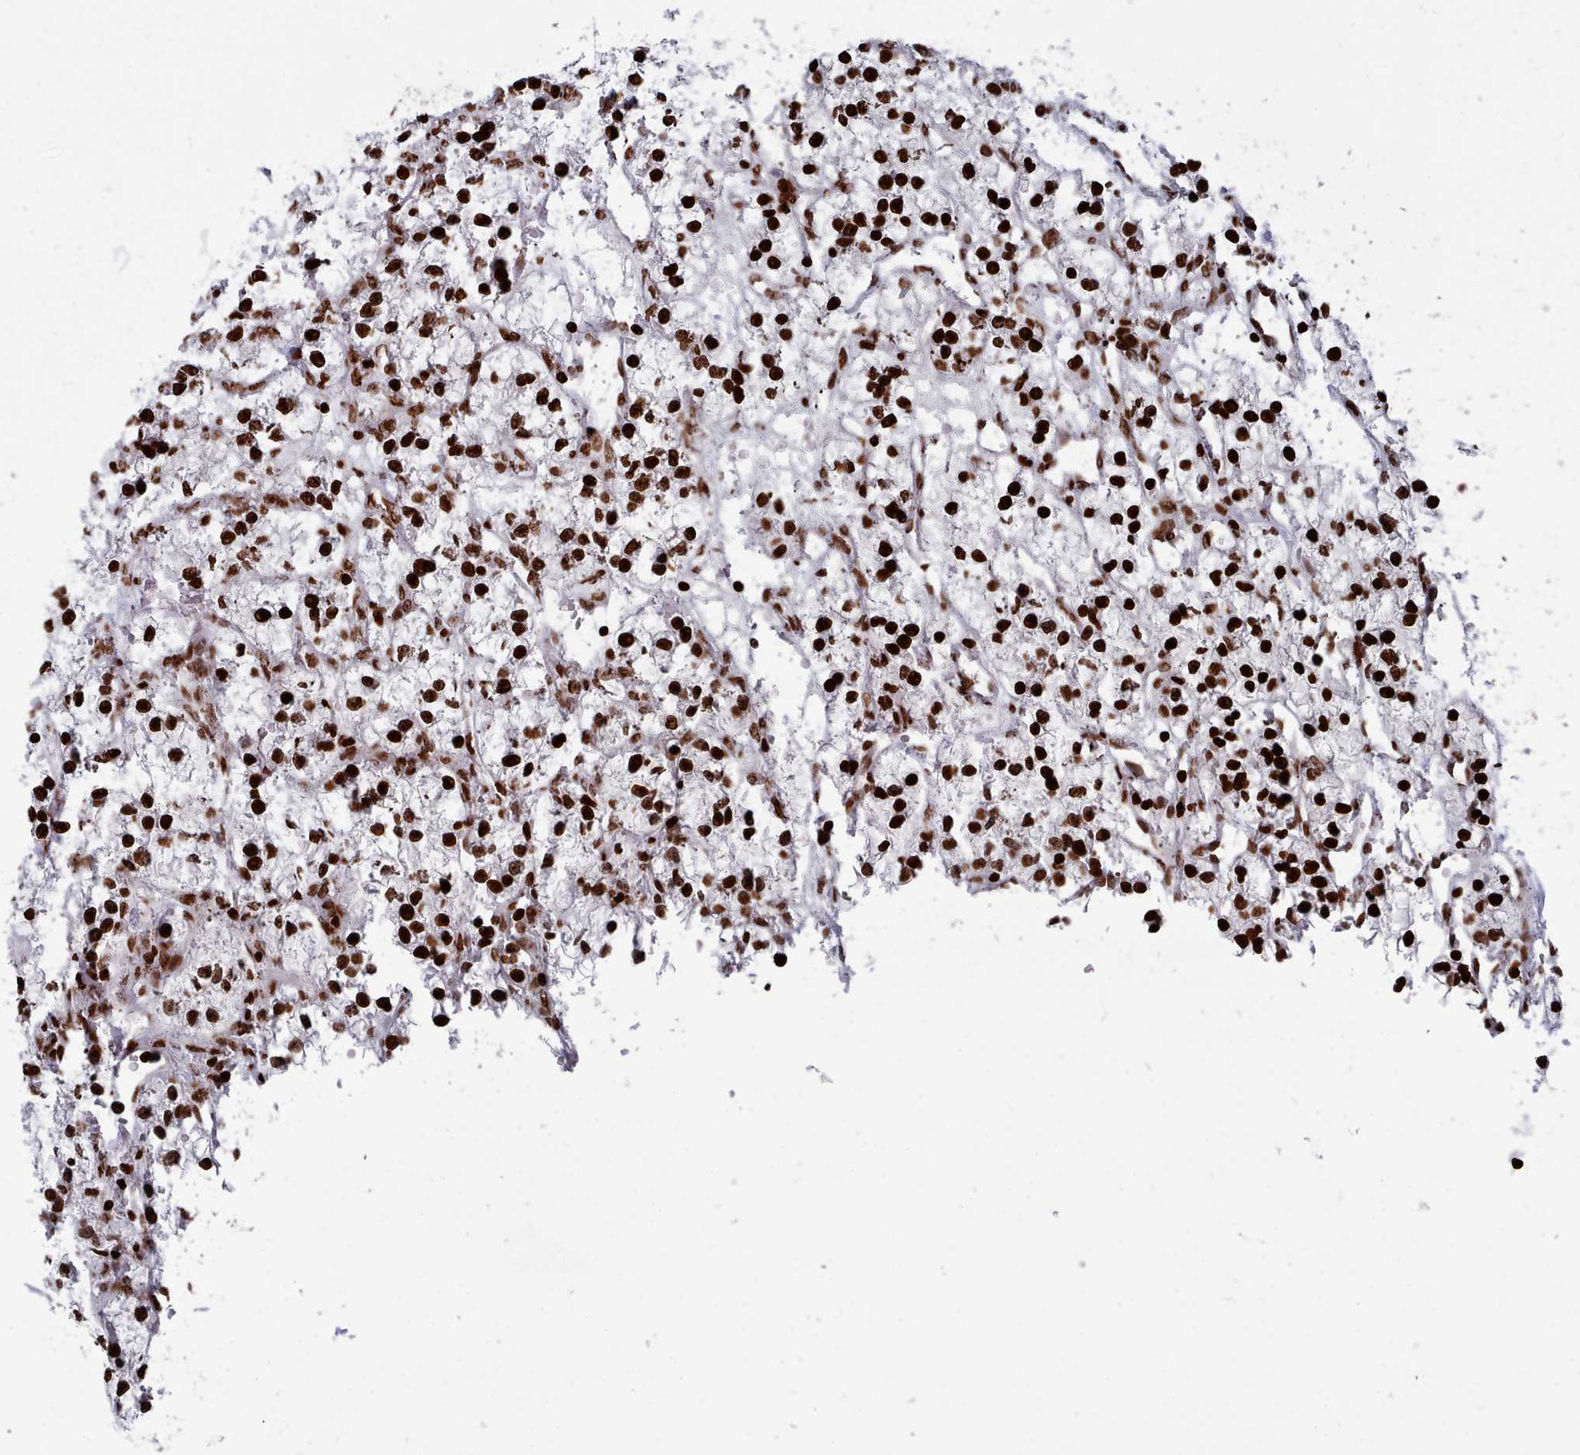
{"staining": {"intensity": "strong", "quantity": ">75%", "location": "nuclear"}, "tissue": "renal cancer", "cell_type": "Tumor cells", "image_type": "cancer", "snomed": [{"axis": "morphology", "description": "Adenocarcinoma, NOS"}, {"axis": "topography", "description": "Kidney"}], "caption": "Tumor cells demonstrate strong nuclear staining in about >75% of cells in adenocarcinoma (renal). (DAB (3,3'-diaminobenzidine) IHC with brightfield microscopy, high magnification).", "gene": "PCDHB12", "patient": {"sex": "female", "age": 57}}